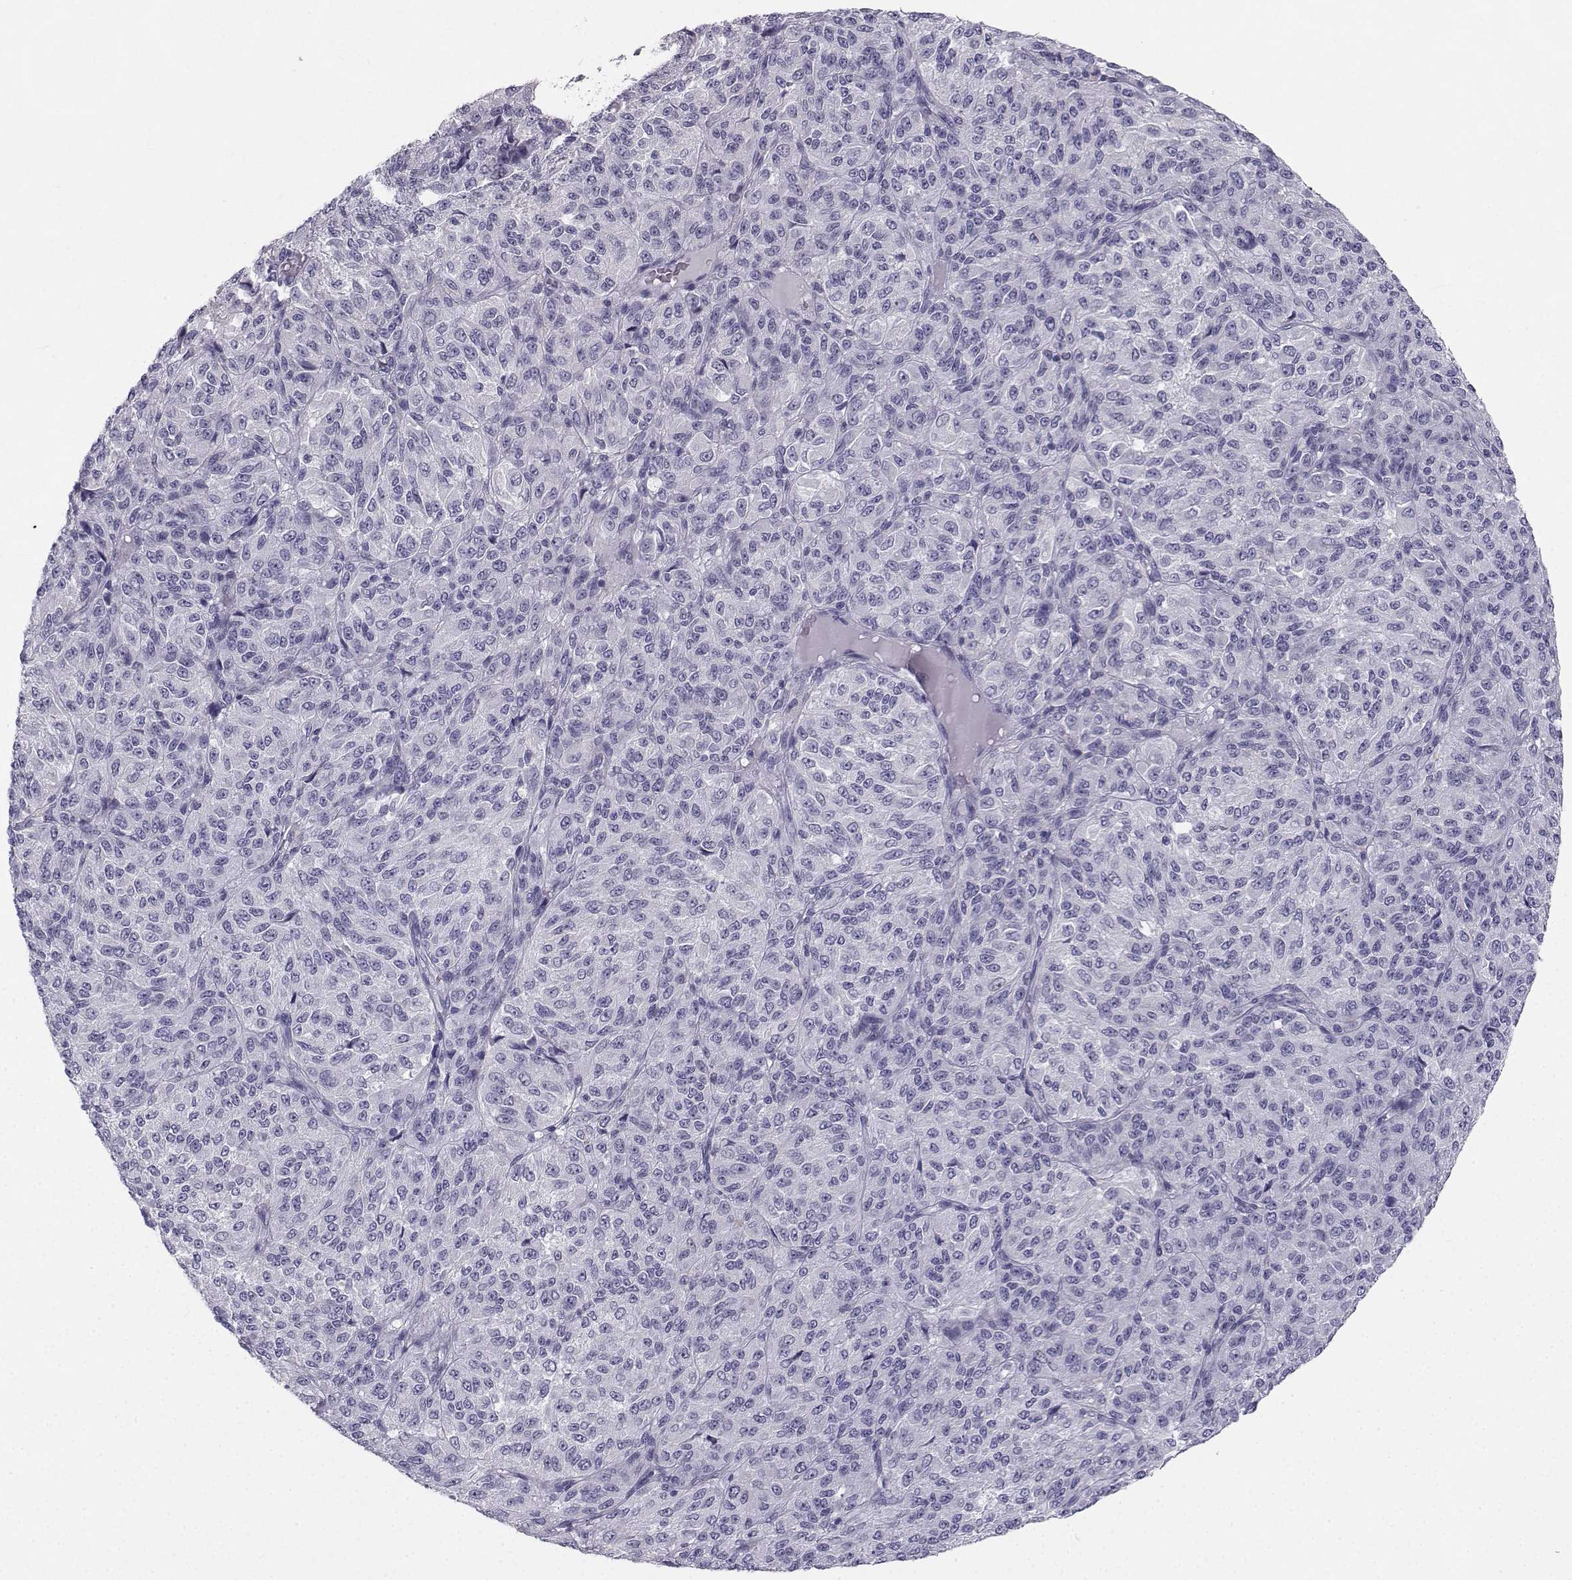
{"staining": {"intensity": "negative", "quantity": "none", "location": "none"}, "tissue": "melanoma", "cell_type": "Tumor cells", "image_type": "cancer", "snomed": [{"axis": "morphology", "description": "Malignant melanoma, Metastatic site"}, {"axis": "topography", "description": "Brain"}], "caption": "Tumor cells show no significant protein staining in melanoma.", "gene": "SYCE1", "patient": {"sex": "female", "age": 56}}